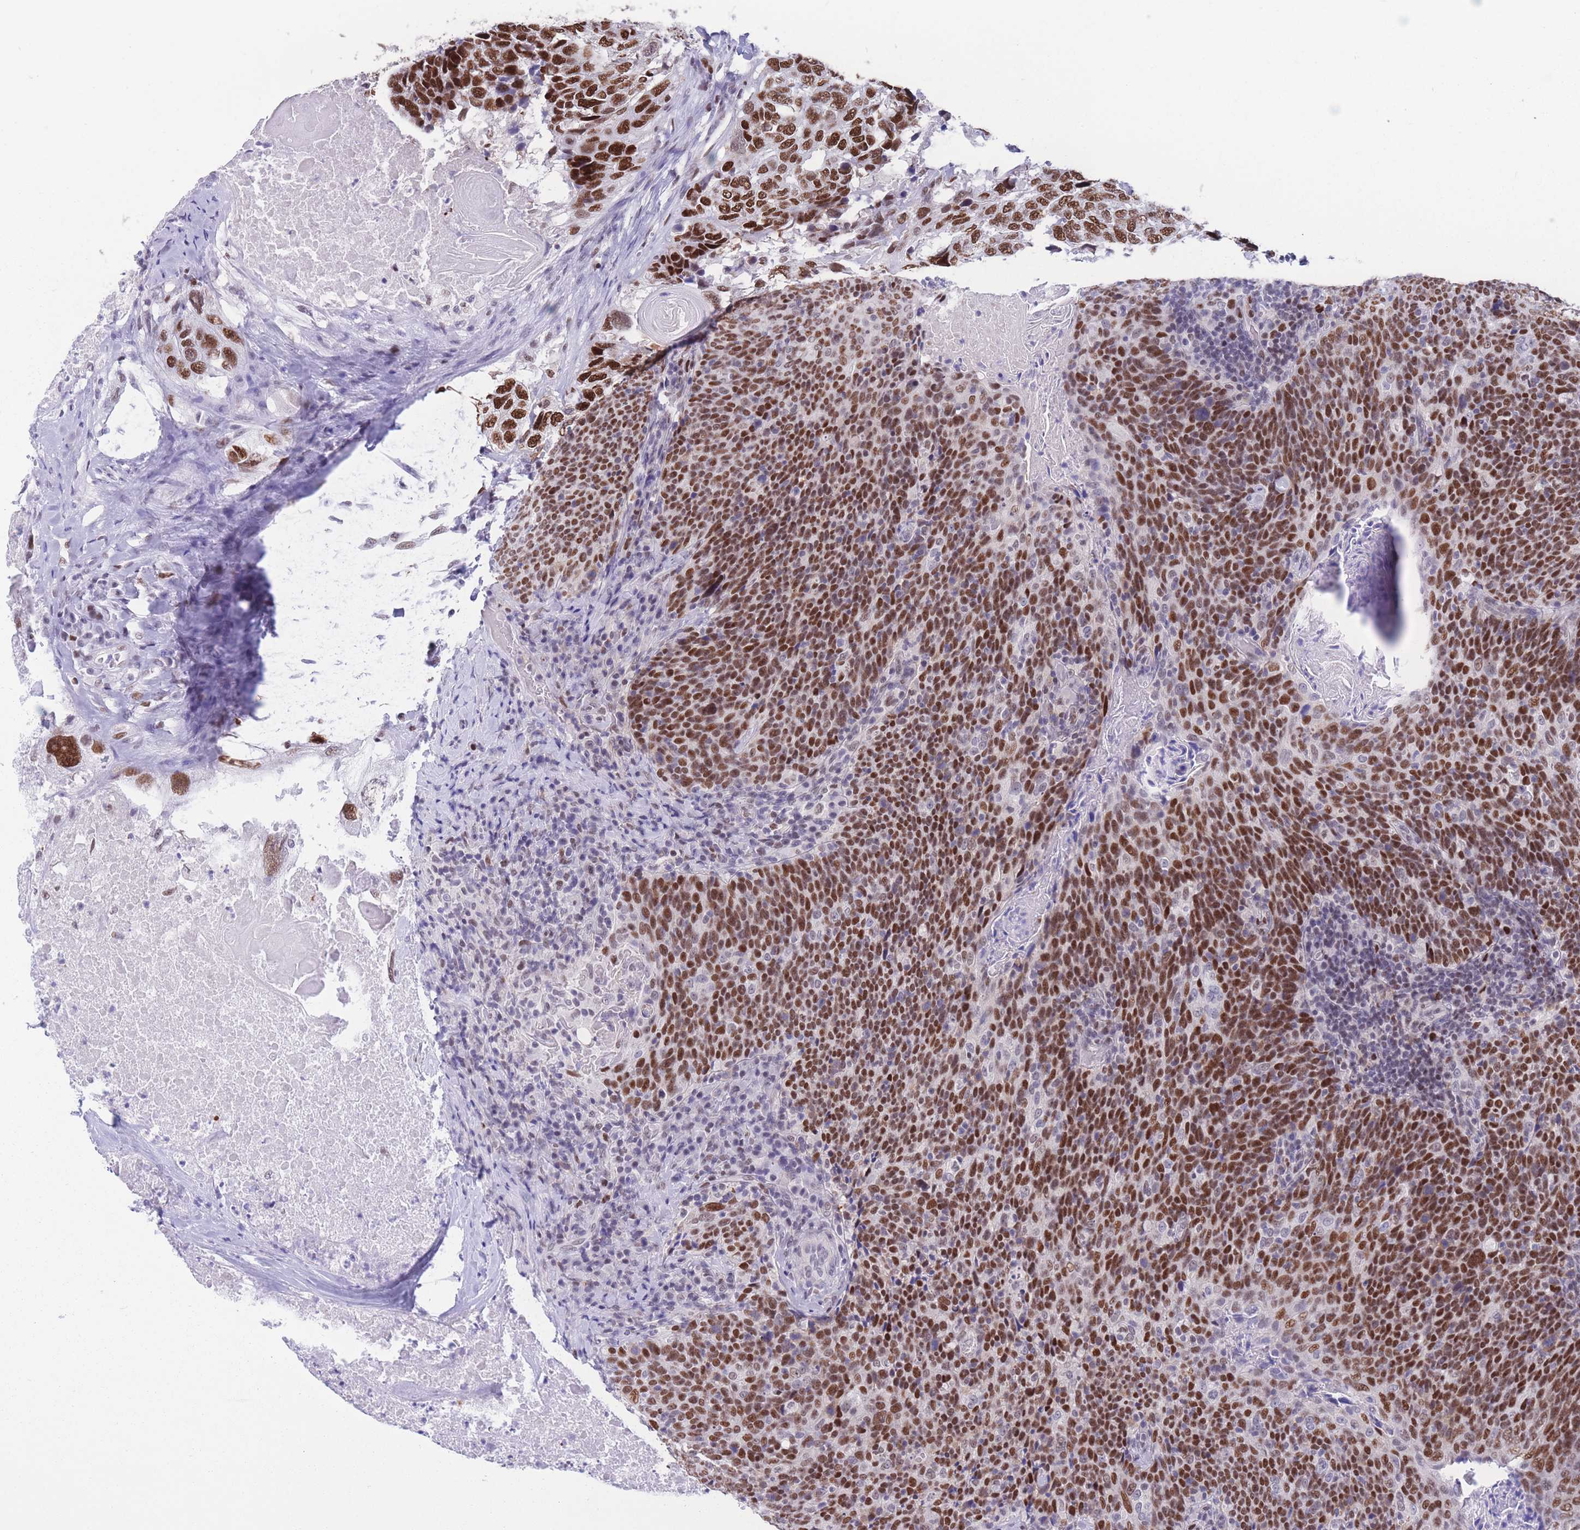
{"staining": {"intensity": "strong", "quantity": ">75%", "location": "nuclear"}, "tissue": "head and neck cancer", "cell_type": "Tumor cells", "image_type": "cancer", "snomed": [{"axis": "morphology", "description": "Squamous cell carcinoma, NOS"}, {"axis": "morphology", "description": "Squamous cell carcinoma, metastatic, NOS"}, {"axis": "topography", "description": "Lymph node"}, {"axis": "topography", "description": "Head-Neck"}], "caption": "The histopathology image demonstrates staining of head and neck cancer (squamous cell carcinoma), revealing strong nuclear protein expression (brown color) within tumor cells. The staining was performed using DAB (3,3'-diaminobenzidine) to visualize the protein expression in brown, while the nuclei were stained in blue with hematoxylin (Magnification: 20x).", "gene": "NASP", "patient": {"sex": "male", "age": 62}}